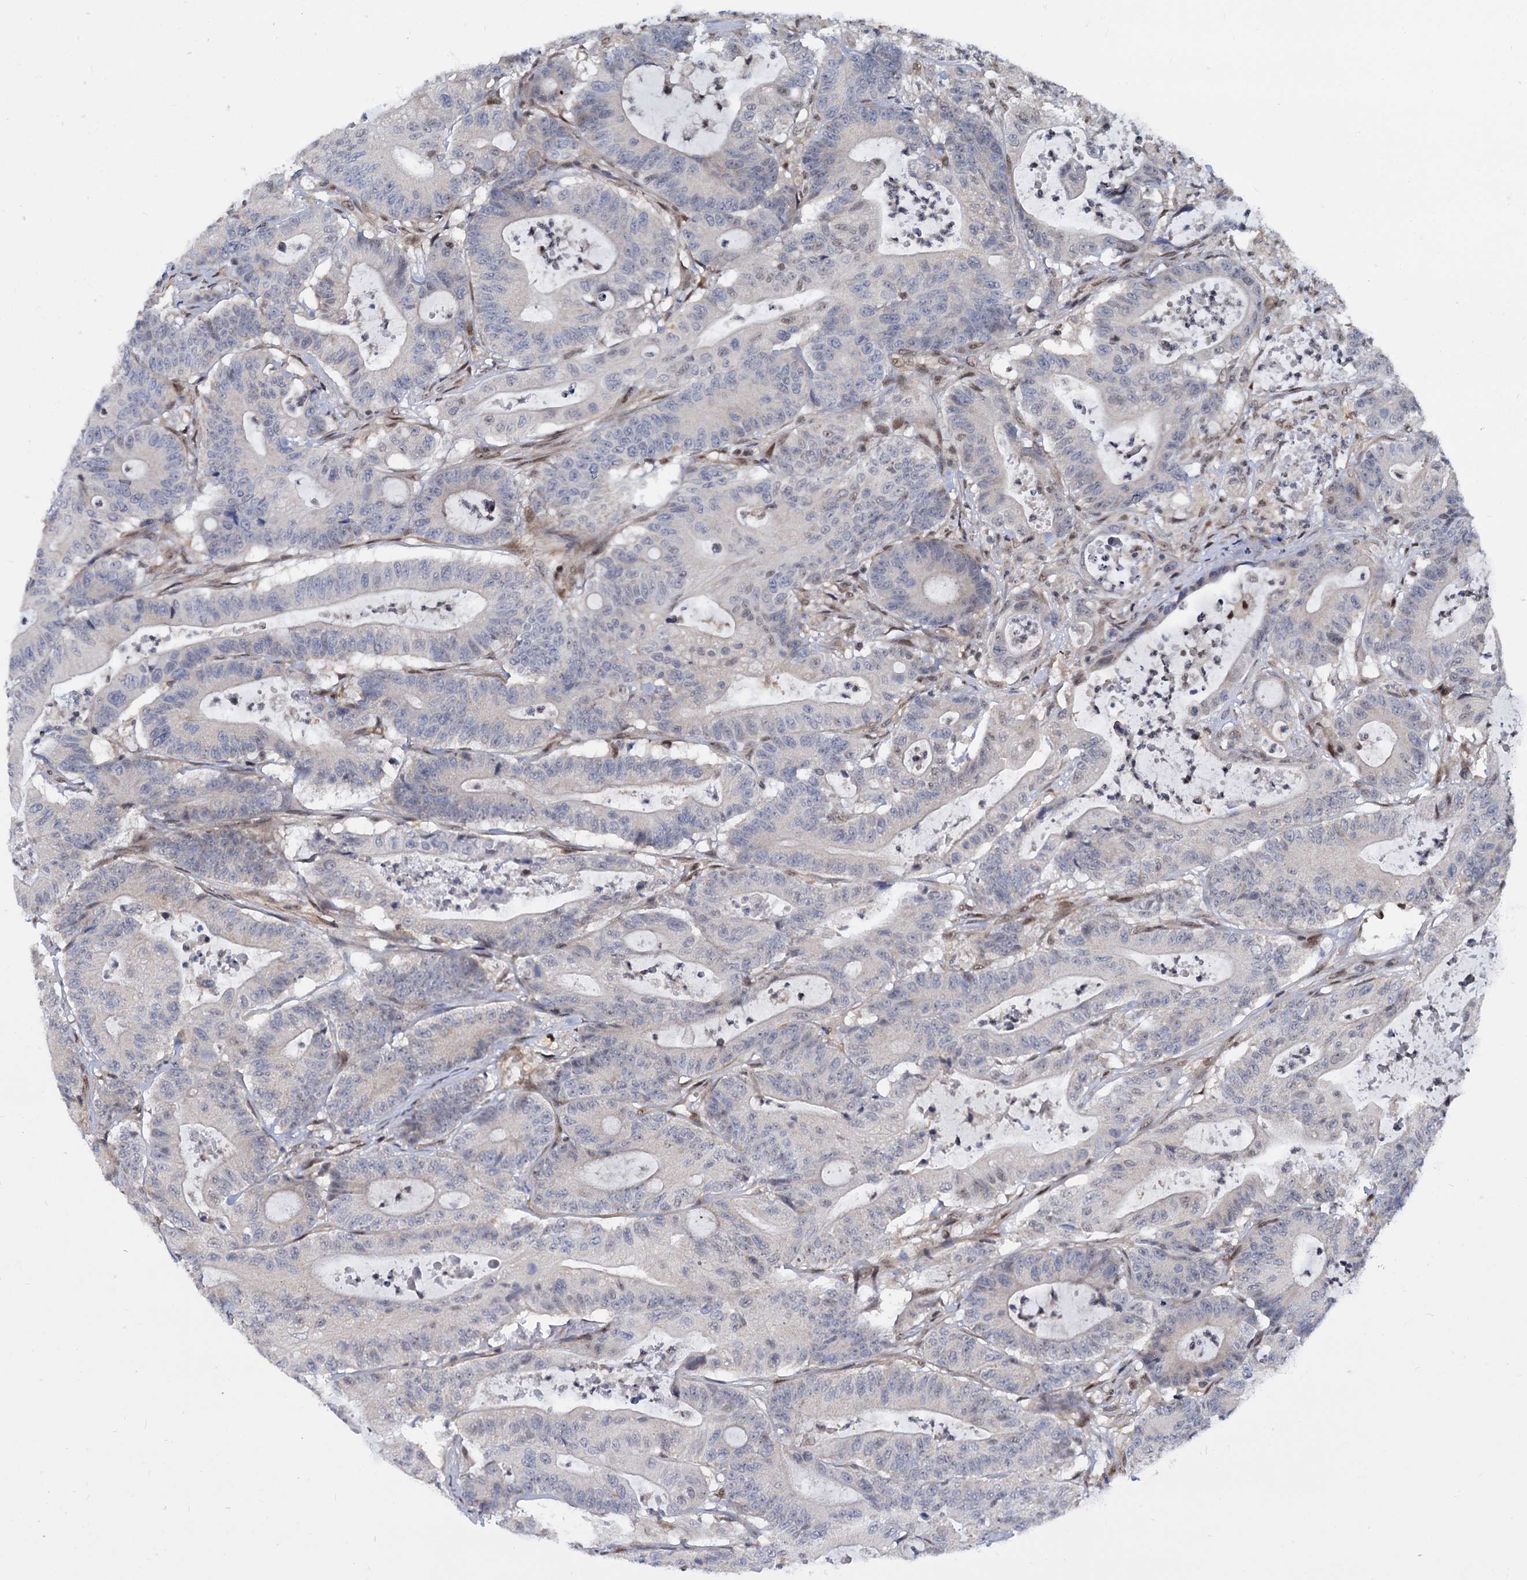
{"staining": {"intensity": "negative", "quantity": "none", "location": "none"}, "tissue": "colorectal cancer", "cell_type": "Tumor cells", "image_type": "cancer", "snomed": [{"axis": "morphology", "description": "Adenocarcinoma, NOS"}, {"axis": "topography", "description": "Colon"}], "caption": "Protein analysis of colorectal adenocarcinoma exhibits no significant positivity in tumor cells.", "gene": "UBLCP1", "patient": {"sex": "female", "age": 84}}